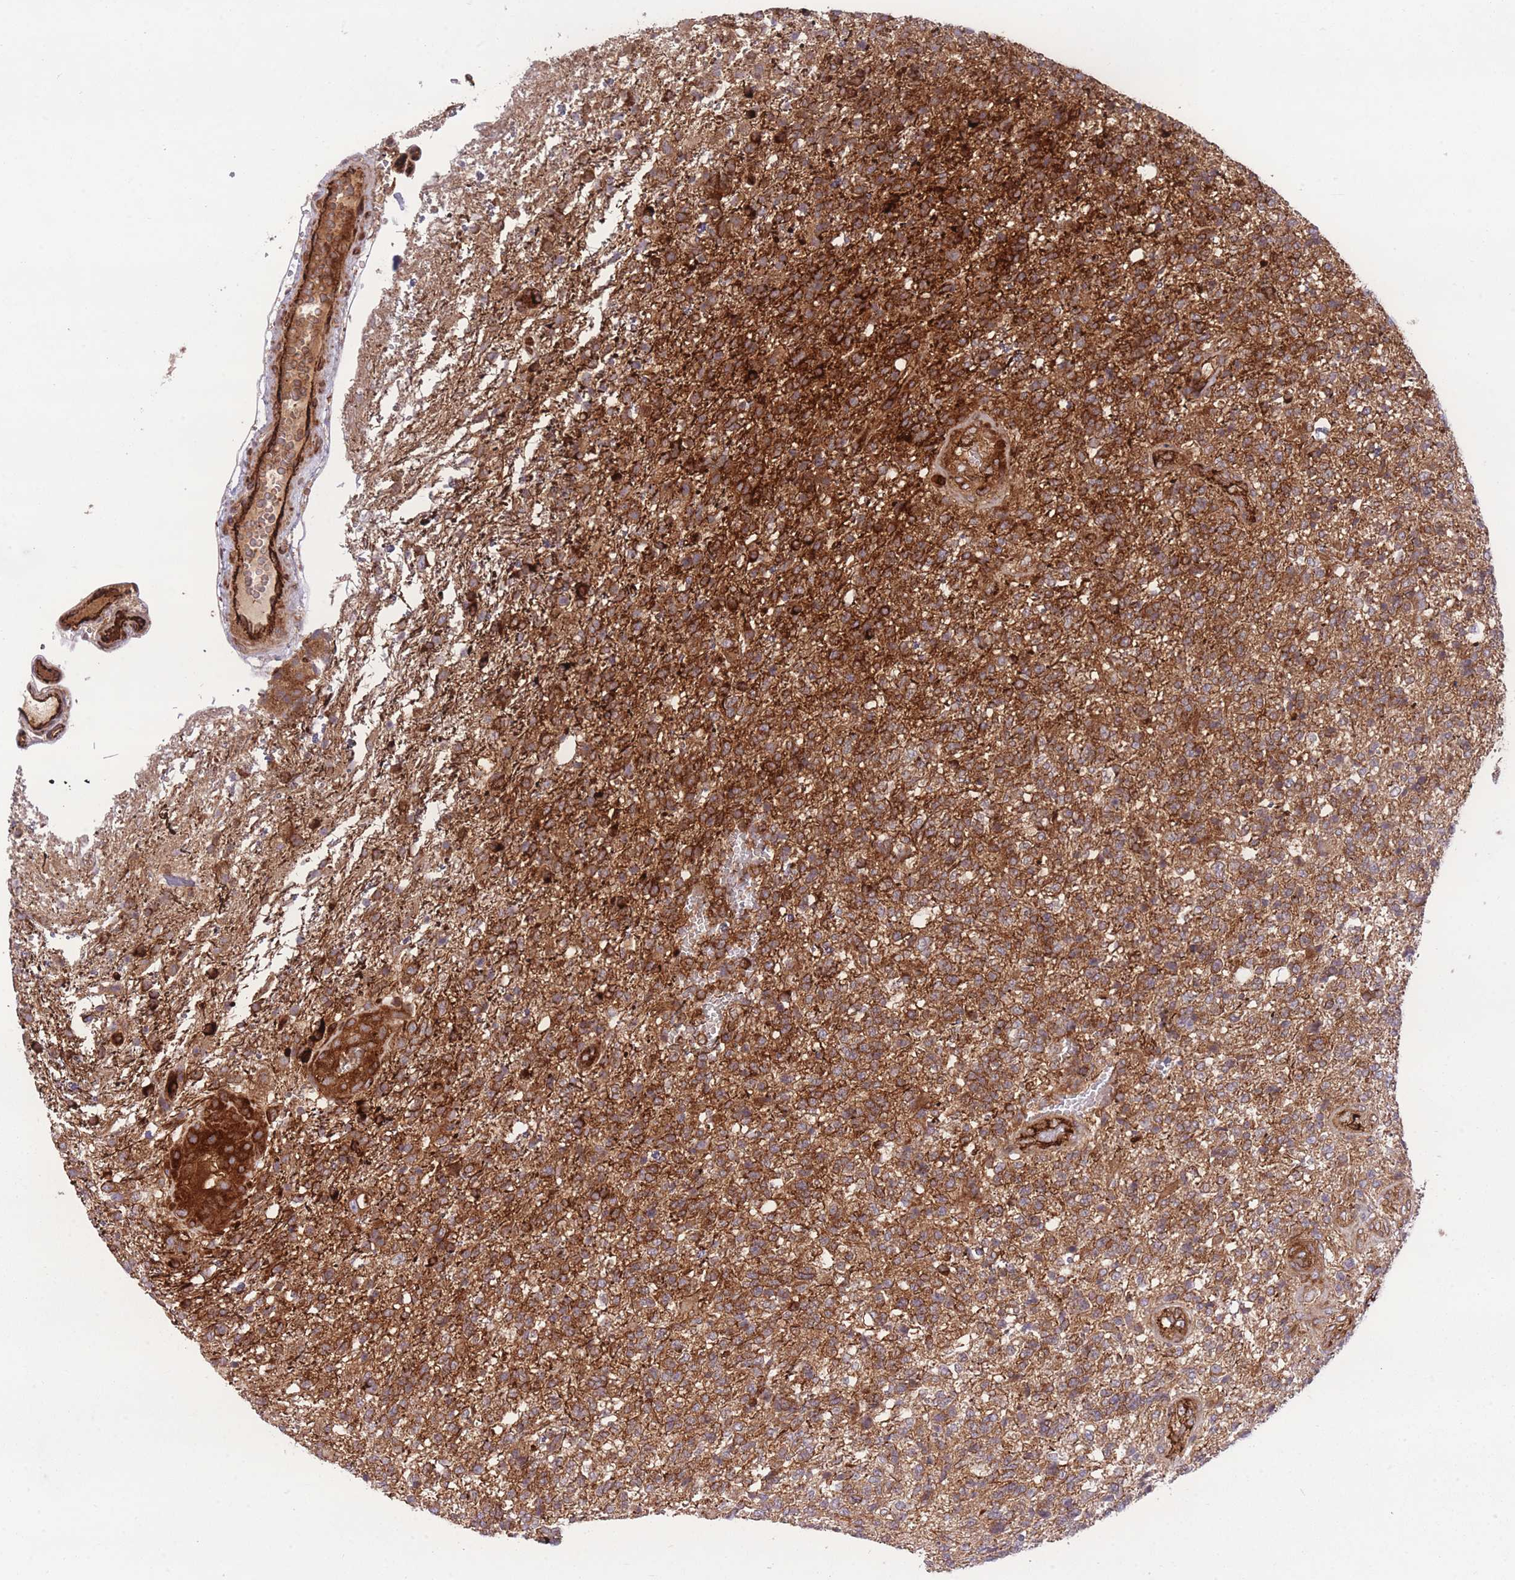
{"staining": {"intensity": "moderate", "quantity": ">75%", "location": "cytoplasmic/membranous"}, "tissue": "glioma", "cell_type": "Tumor cells", "image_type": "cancer", "snomed": [{"axis": "morphology", "description": "Glioma, malignant, High grade"}, {"axis": "topography", "description": "Brain"}], "caption": "Malignant high-grade glioma tissue displays moderate cytoplasmic/membranous positivity in approximately >75% of tumor cells, visualized by immunohistochemistry.", "gene": "CISH", "patient": {"sex": "male", "age": 56}}